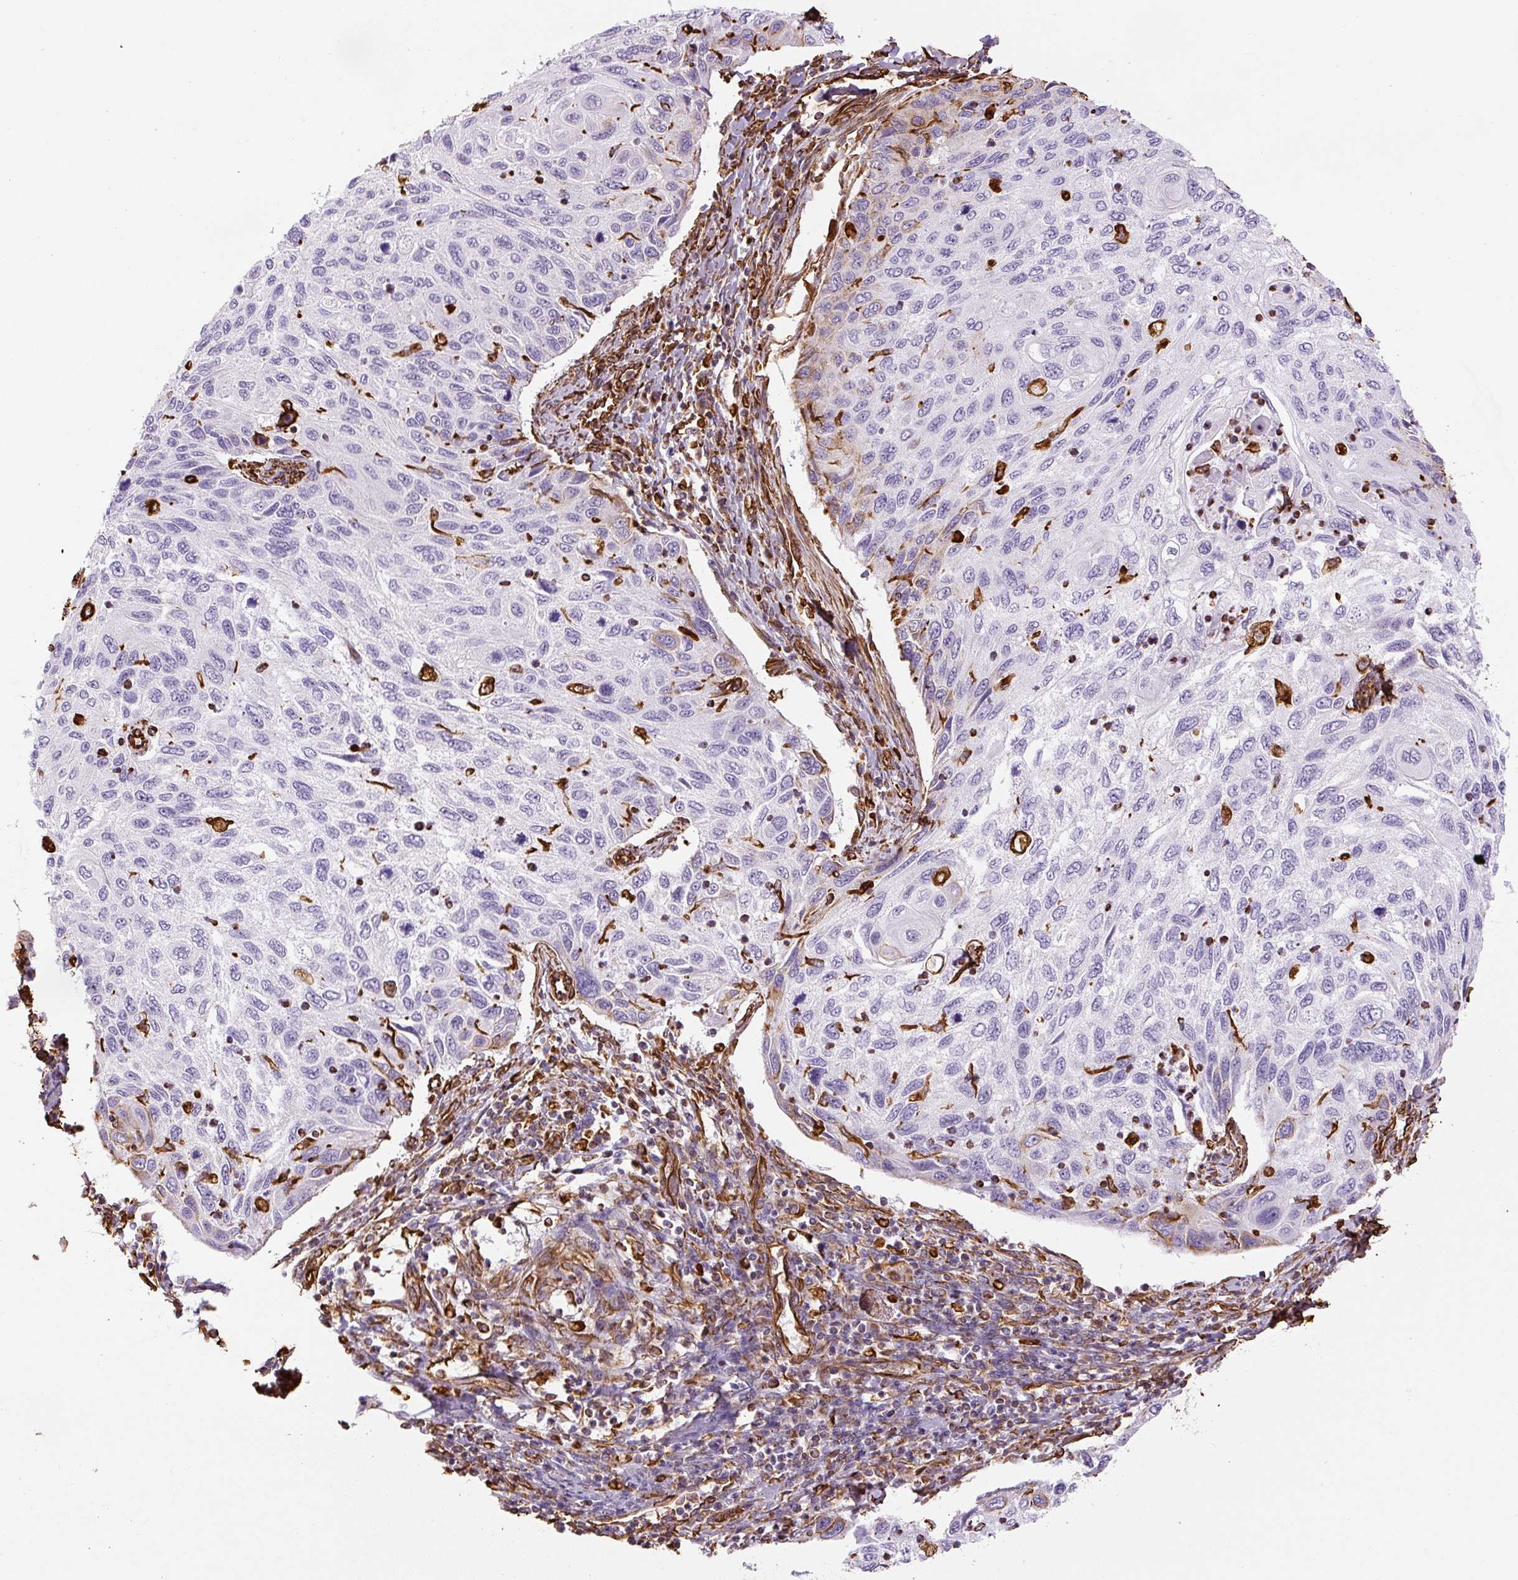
{"staining": {"intensity": "negative", "quantity": "none", "location": "none"}, "tissue": "cervical cancer", "cell_type": "Tumor cells", "image_type": "cancer", "snomed": [{"axis": "morphology", "description": "Squamous cell carcinoma, NOS"}, {"axis": "topography", "description": "Cervix"}], "caption": "Immunohistochemistry (IHC) image of cervical squamous cell carcinoma stained for a protein (brown), which displays no positivity in tumor cells. Nuclei are stained in blue.", "gene": "VIM", "patient": {"sex": "female", "age": 70}}